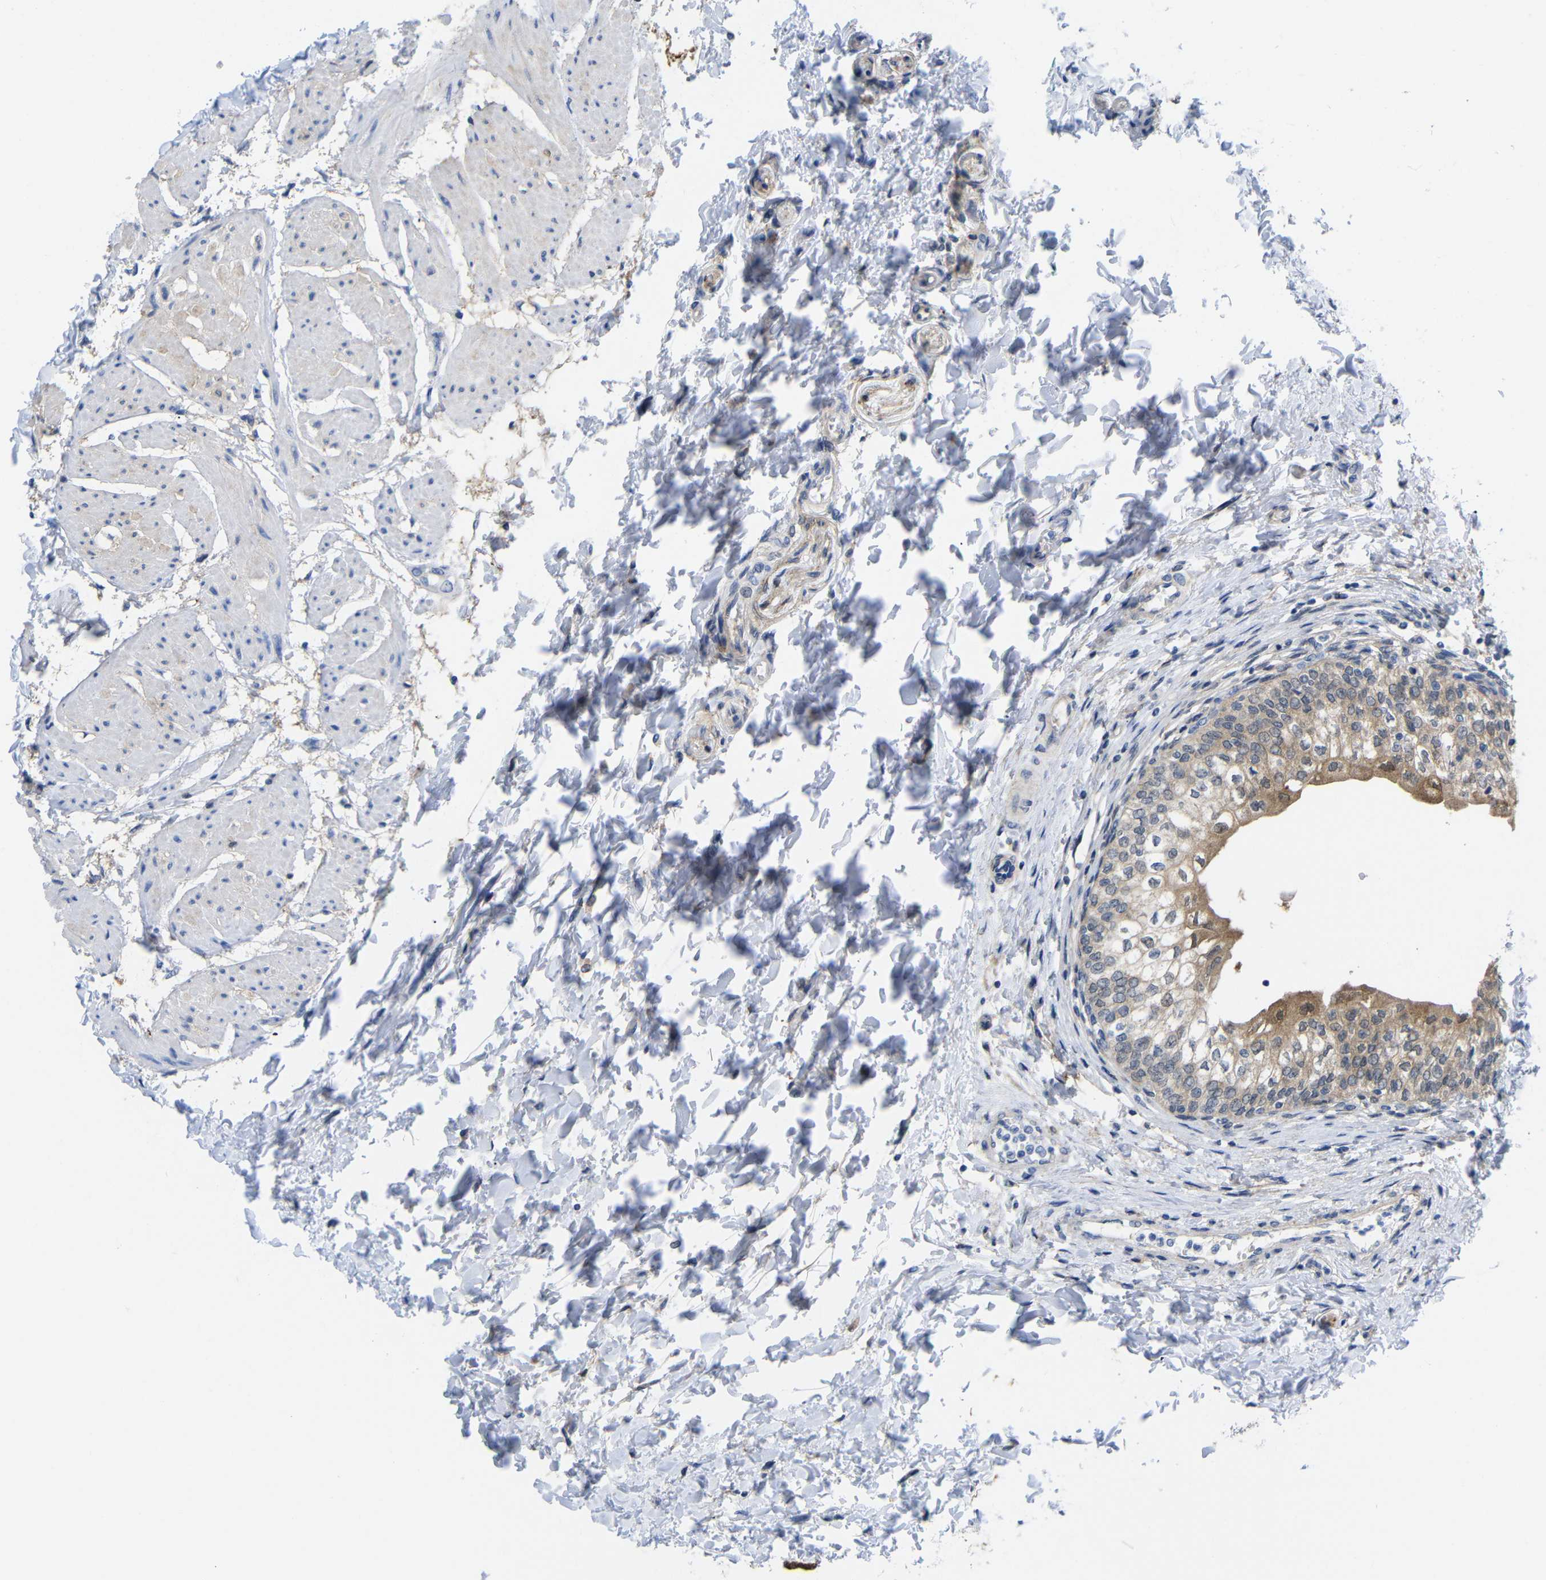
{"staining": {"intensity": "moderate", "quantity": ">75%", "location": "cytoplasmic/membranous"}, "tissue": "urinary bladder", "cell_type": "Urothelial cells", "image_type": "normal", "snomed": [{"axis": "morphology", "description": "Normal tissue, NOS"}, {"axis": "topography", "description": "Urinary bladder"}], "caption": "IHC micrograph of benign urinary bladder stained for a protein (brown), which reveals medium levels of moderate cytoplasmic/membranous expression in about >75% of urothelial cells.", "gene": "PEBP1", "patient": {"sex": "male", "age": 55}}